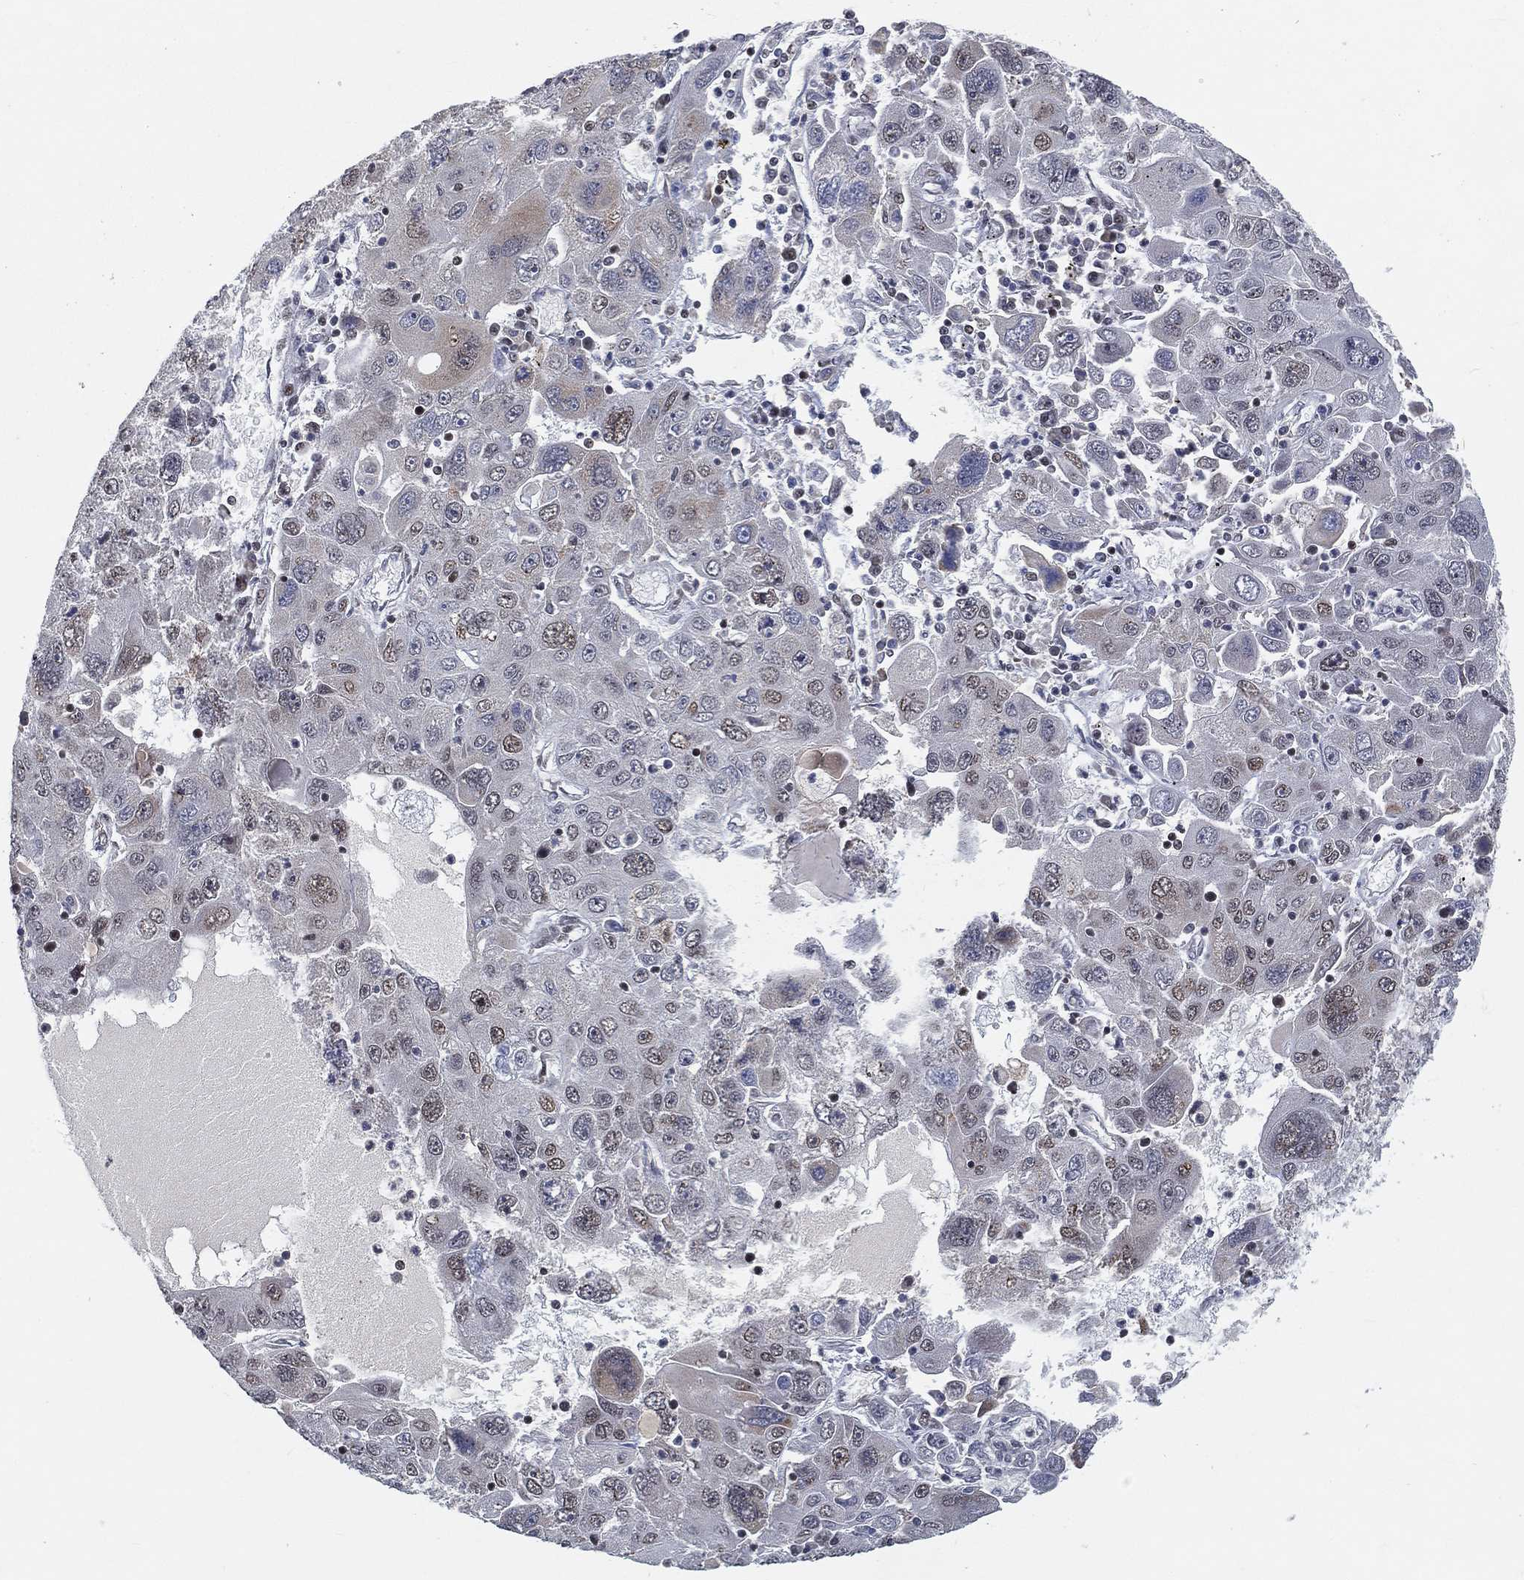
{"staining": {"intensity": "negative", "quantity": "none", "location": "none"}, "tissue": "stomach cancer", "cell_type": "Tumor cells", "image_type": "cancer", "snomed": [{"axis": "morphology", "description": "Adenocarcinoma, NOS"}, {"axis": "topography", "description": "Stomach"}], "caption": "IHC photomicrograph of neoplastic tissue: stomach adenocarcinoma stained with DAB (3,3'-diaminobenzidine) reveals no significant protein staining in tumor cells.", "gene": "YLPM1", "patient": {"sex": "male", "age": 56}}